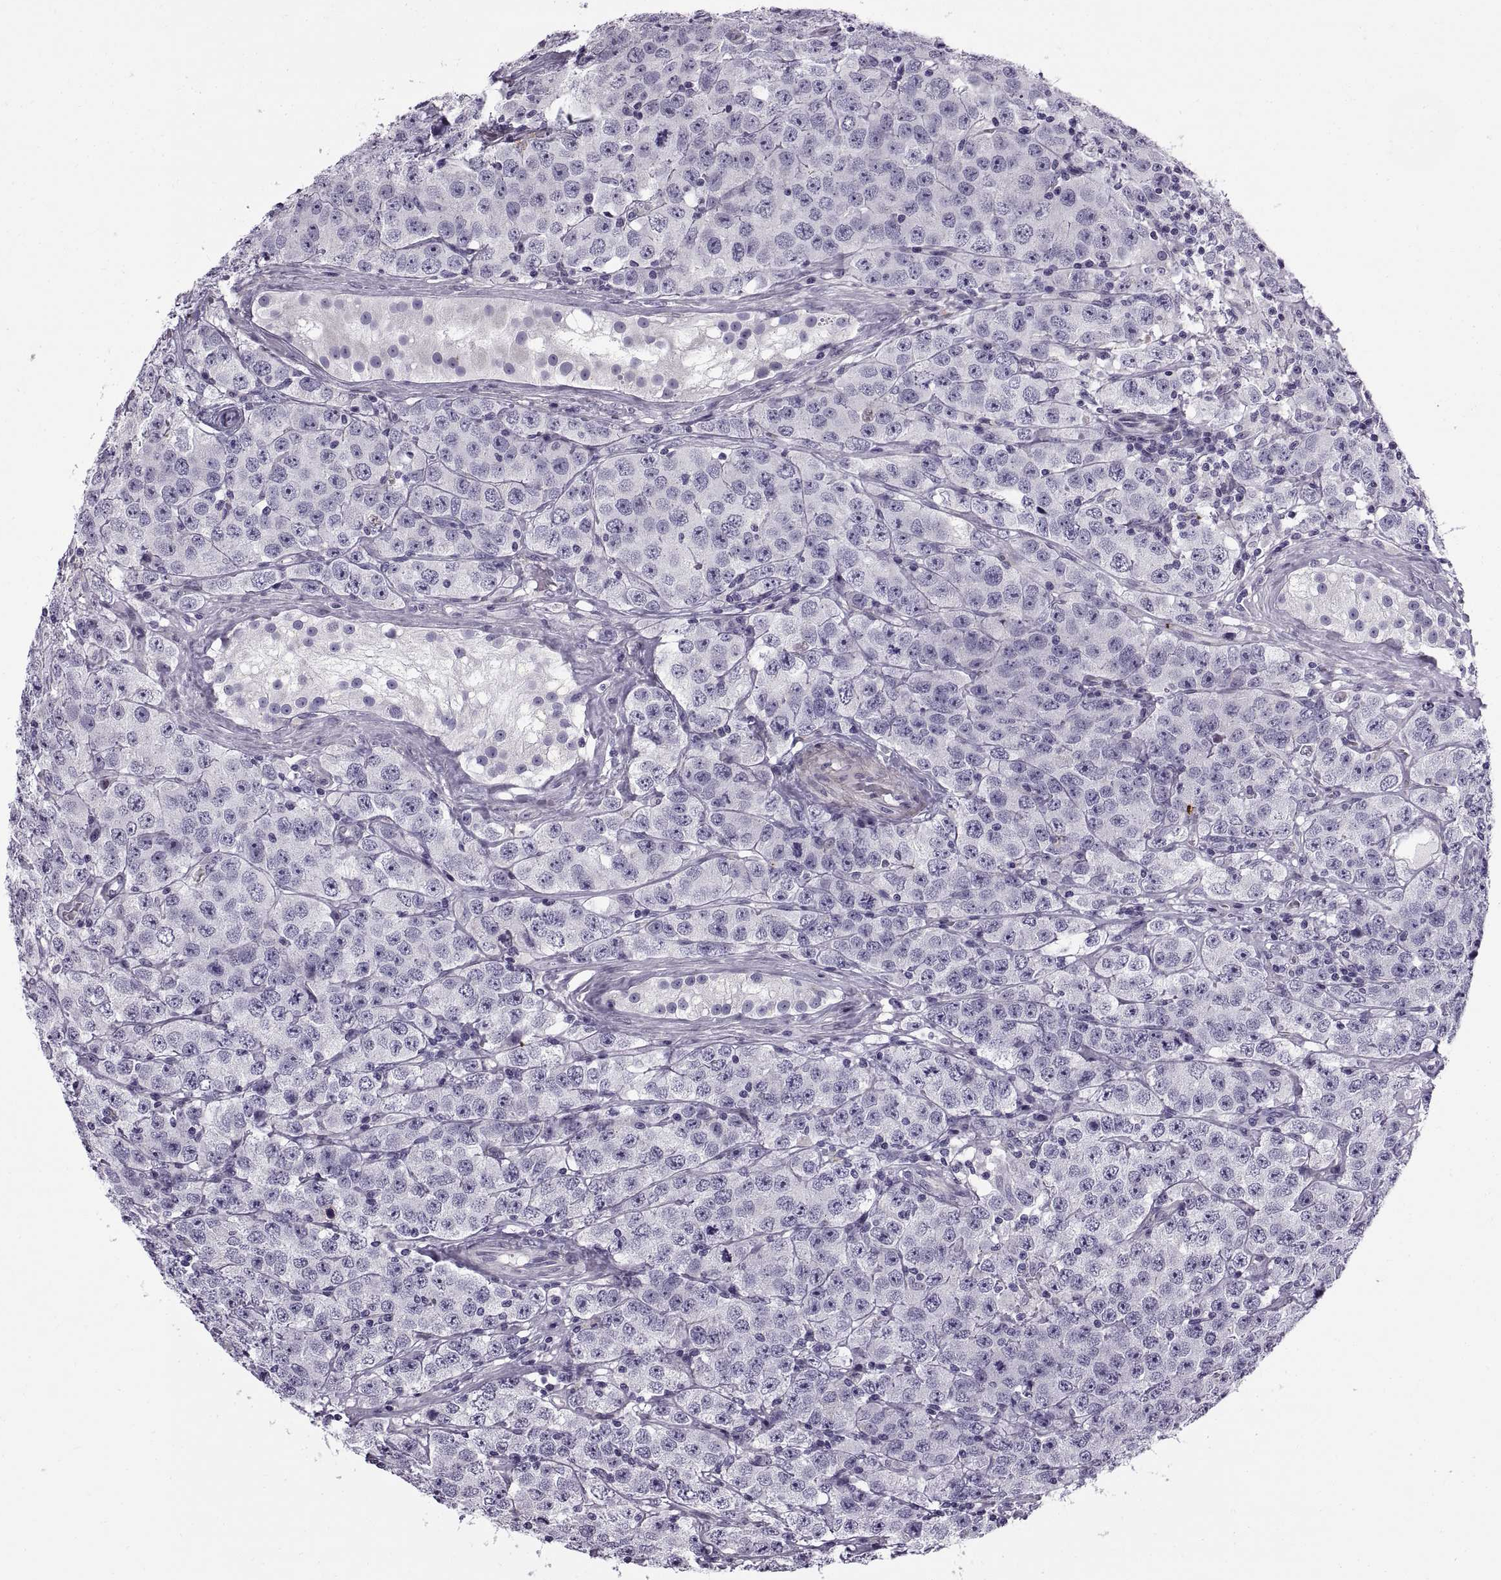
{"staining": {"intensity": "negative", "quantity": "none", "location": "none"}, "tissue": "testis cancer", "cell_type": "Tumor cells", "image_type": "cancer", "snomed": [{"axis": "morphology", "description": "Seminoma, NOS"}, {"axis": "topography", "description": "Testis"}], "caption": "IHC histopathology image of human testis seminoma stained for a protein (brown), which shows no staining in tumor cells.", "gene": "CALCR", "patient": {"sex": "male", "age": 52}}